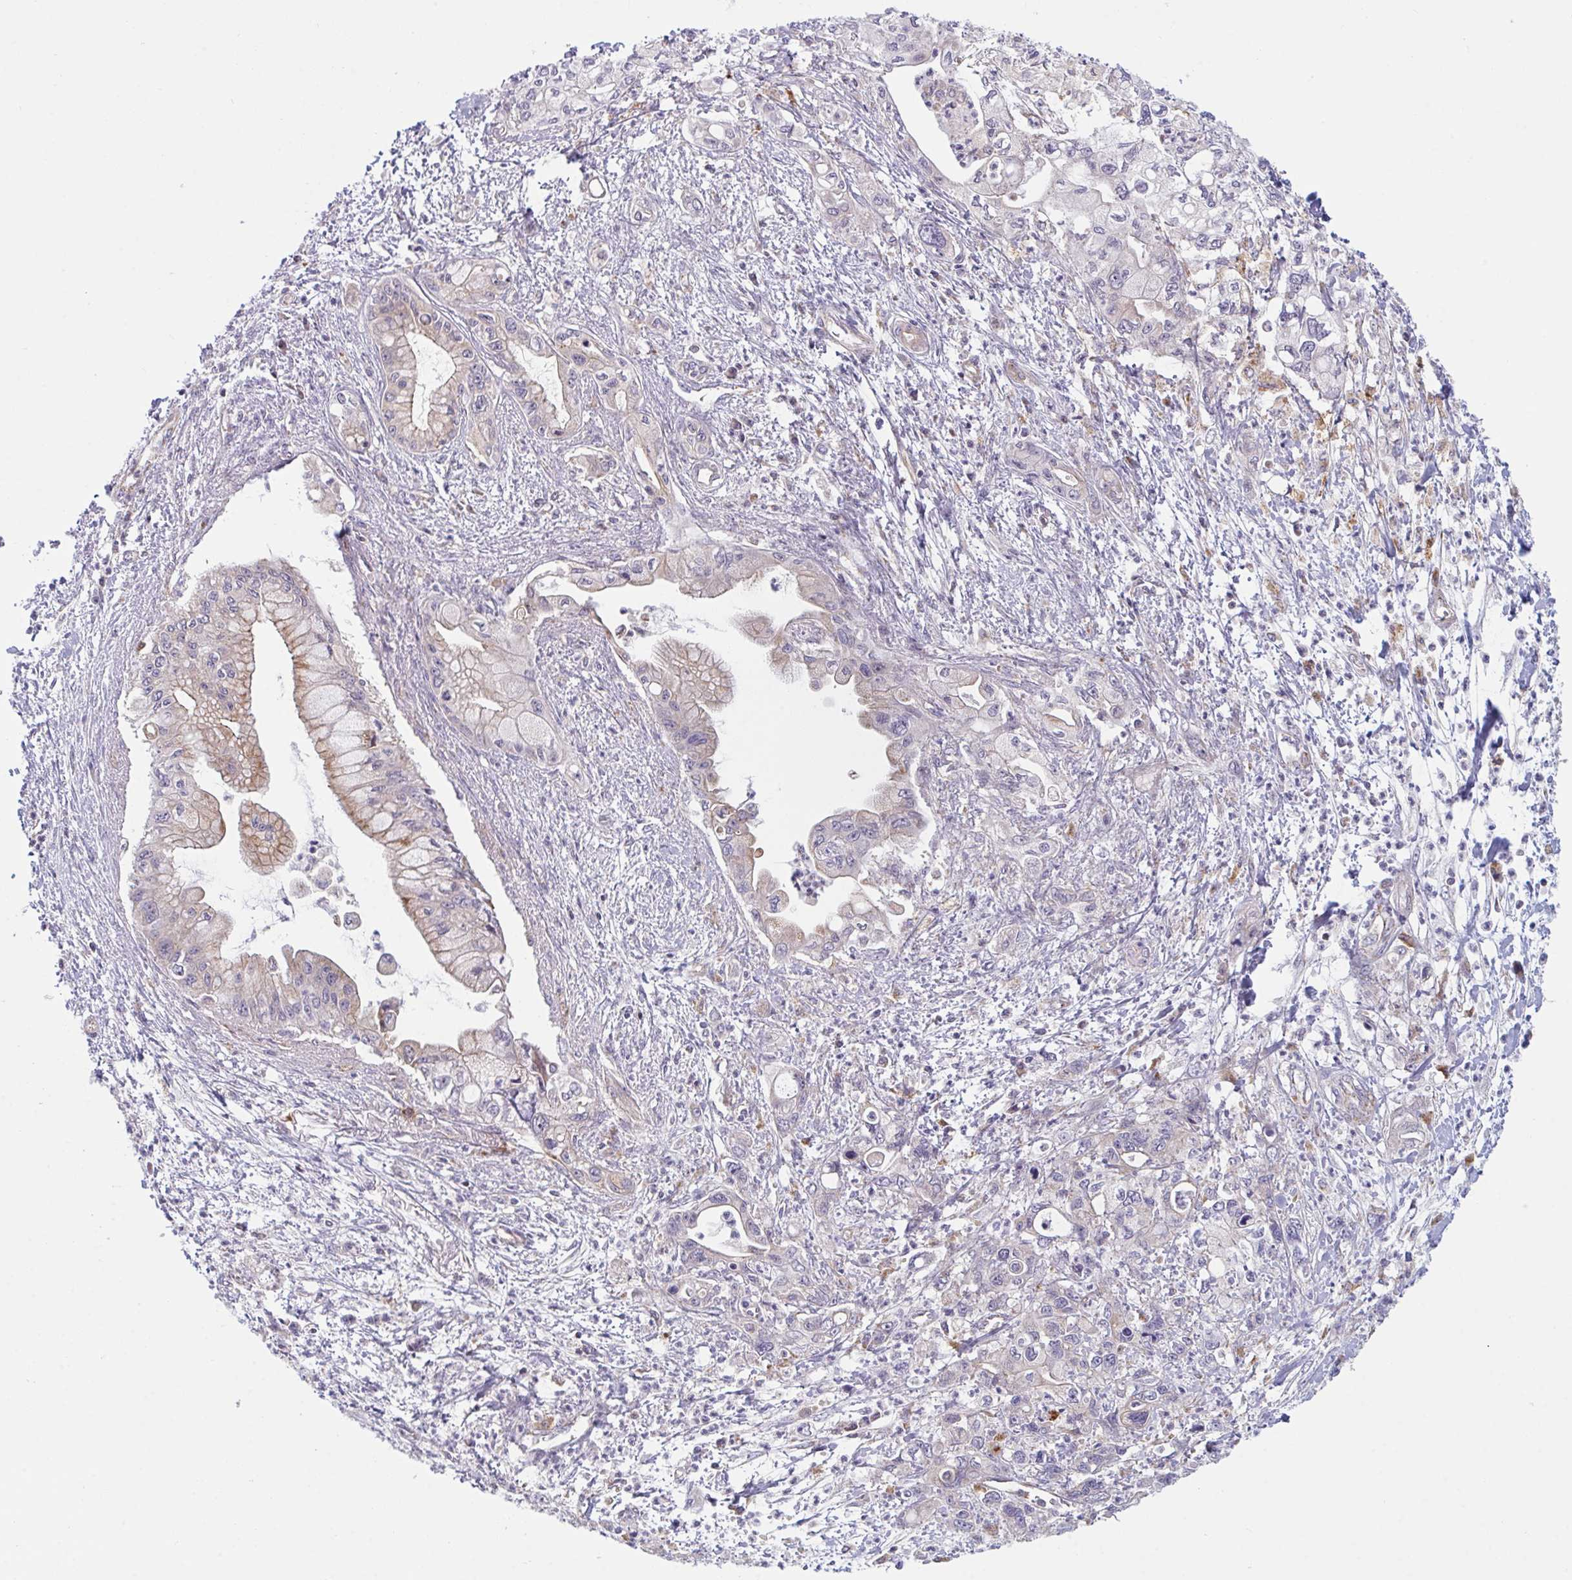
{"staining": {"intensity": "moderate", "quantity": "25%-75%", "location": "cytoplasmic/membranous"}, "tissue": "pancreatic cancer", "cell_type": "Tumor cells", "image_type": "cancer", "snomed": [{"axis": "morphology", "description": "Adenocarcinoma, NOS"}, {"axis": "topography", "description": "Pancreas"}], "caption": "There is medium levels of moderate cytoplasmic/membranous positivity in tumor cells of pancreatic adenocarcinoma, as demonstrated by immunohistochemical staining (brown color).", "gene": "XAF1", "patient": {"sex": "male", "age": 61}}